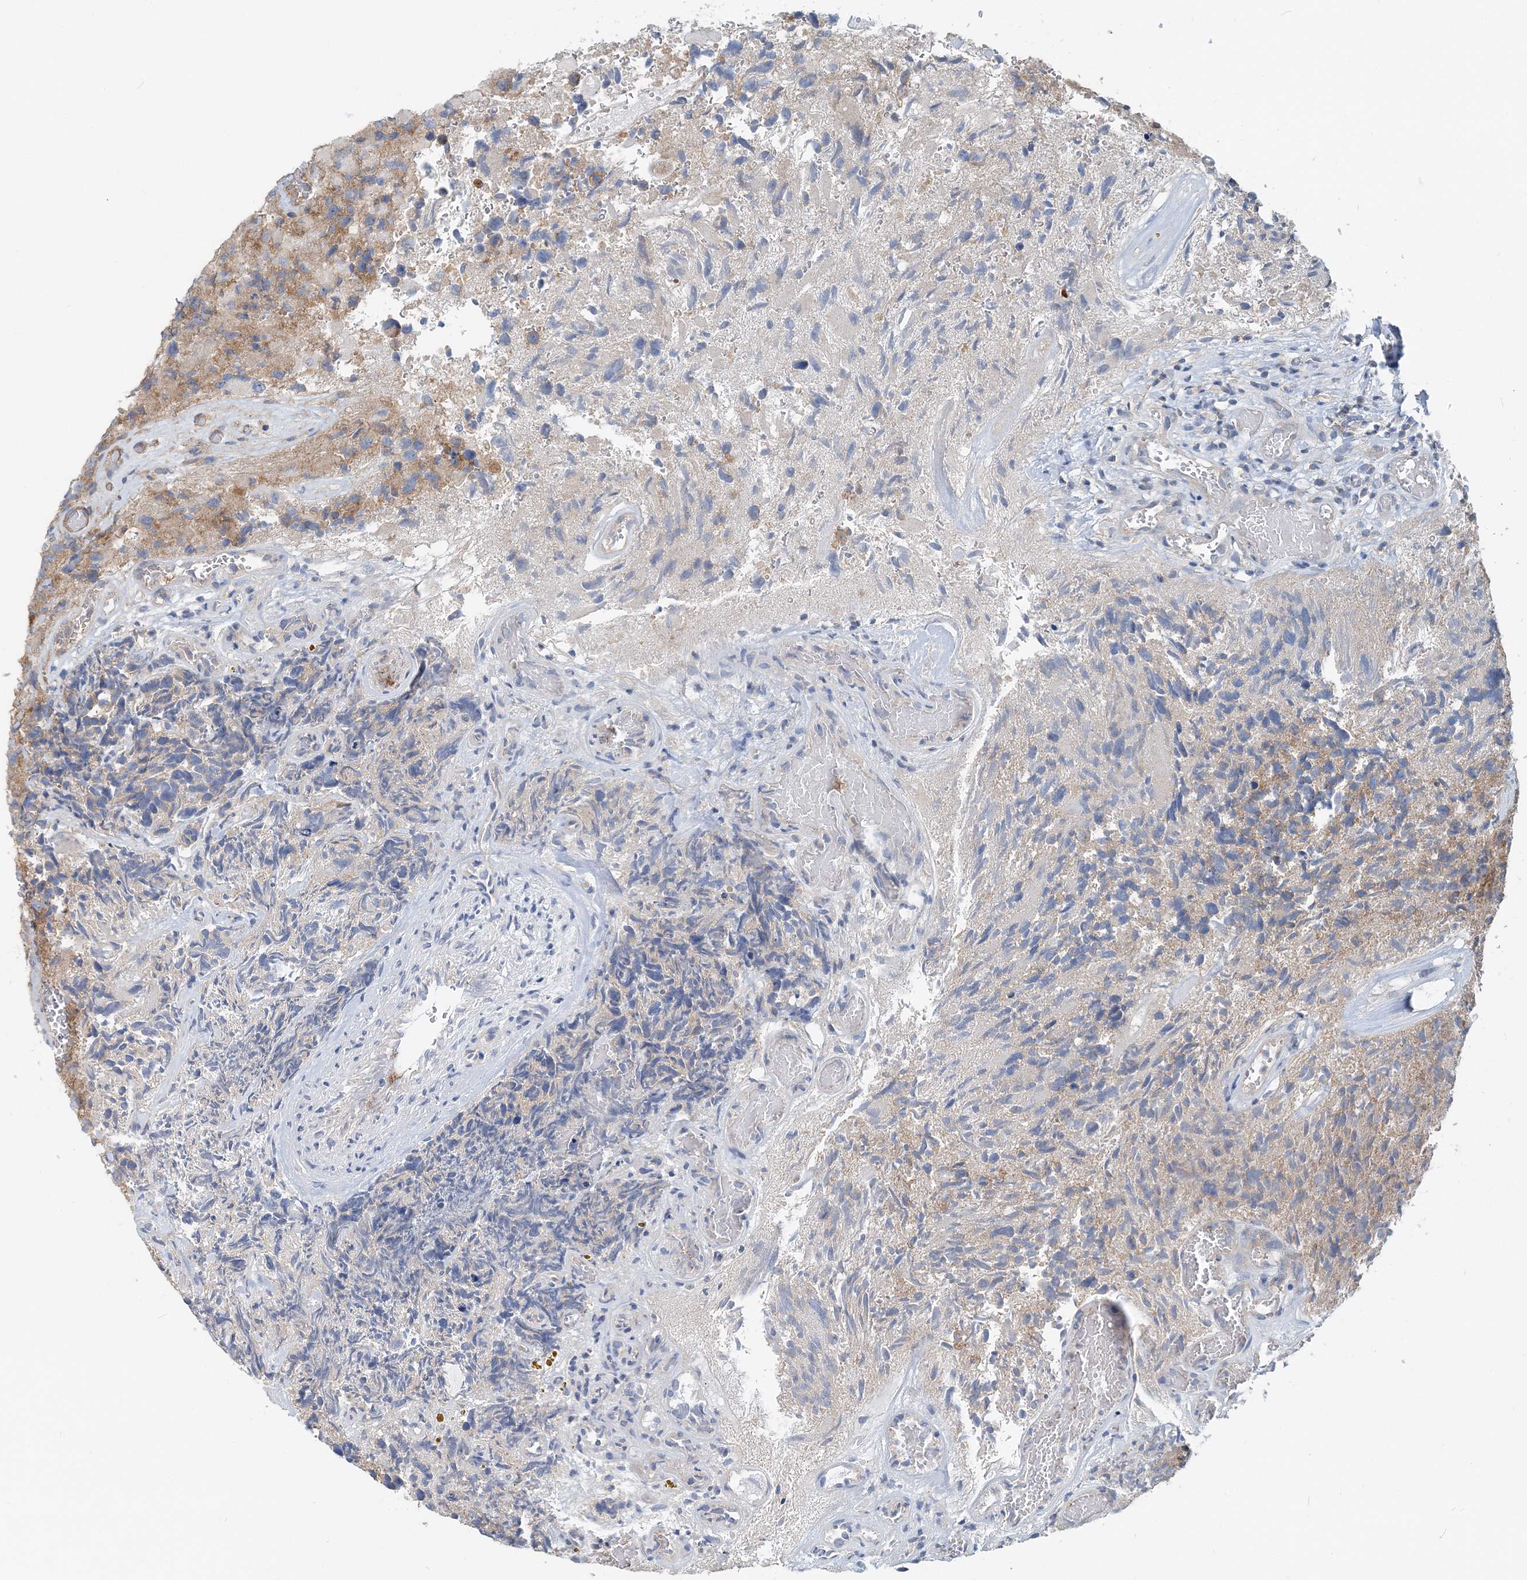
{"staining": {"intensity": "moderate", "quantity": "<25%", "location": "cytoplasmic/membranous"}, "tissue": "glioma", "cell_type": "Tumor cells", "image_type": "cancer", "snomed": [{"axis": "morphology", "description": "Glioma, malignant, High grade"}, {"axis": "topography", "description": "Brain"}], "caption": "A micrograph of malignant glioma (high-grade) stained for a protein demonstrates moderate cytoplasmic/membranous brown staining in tumor cells.", "gene": "MOB4", "patient": {"sex": "male", "age": 69}}